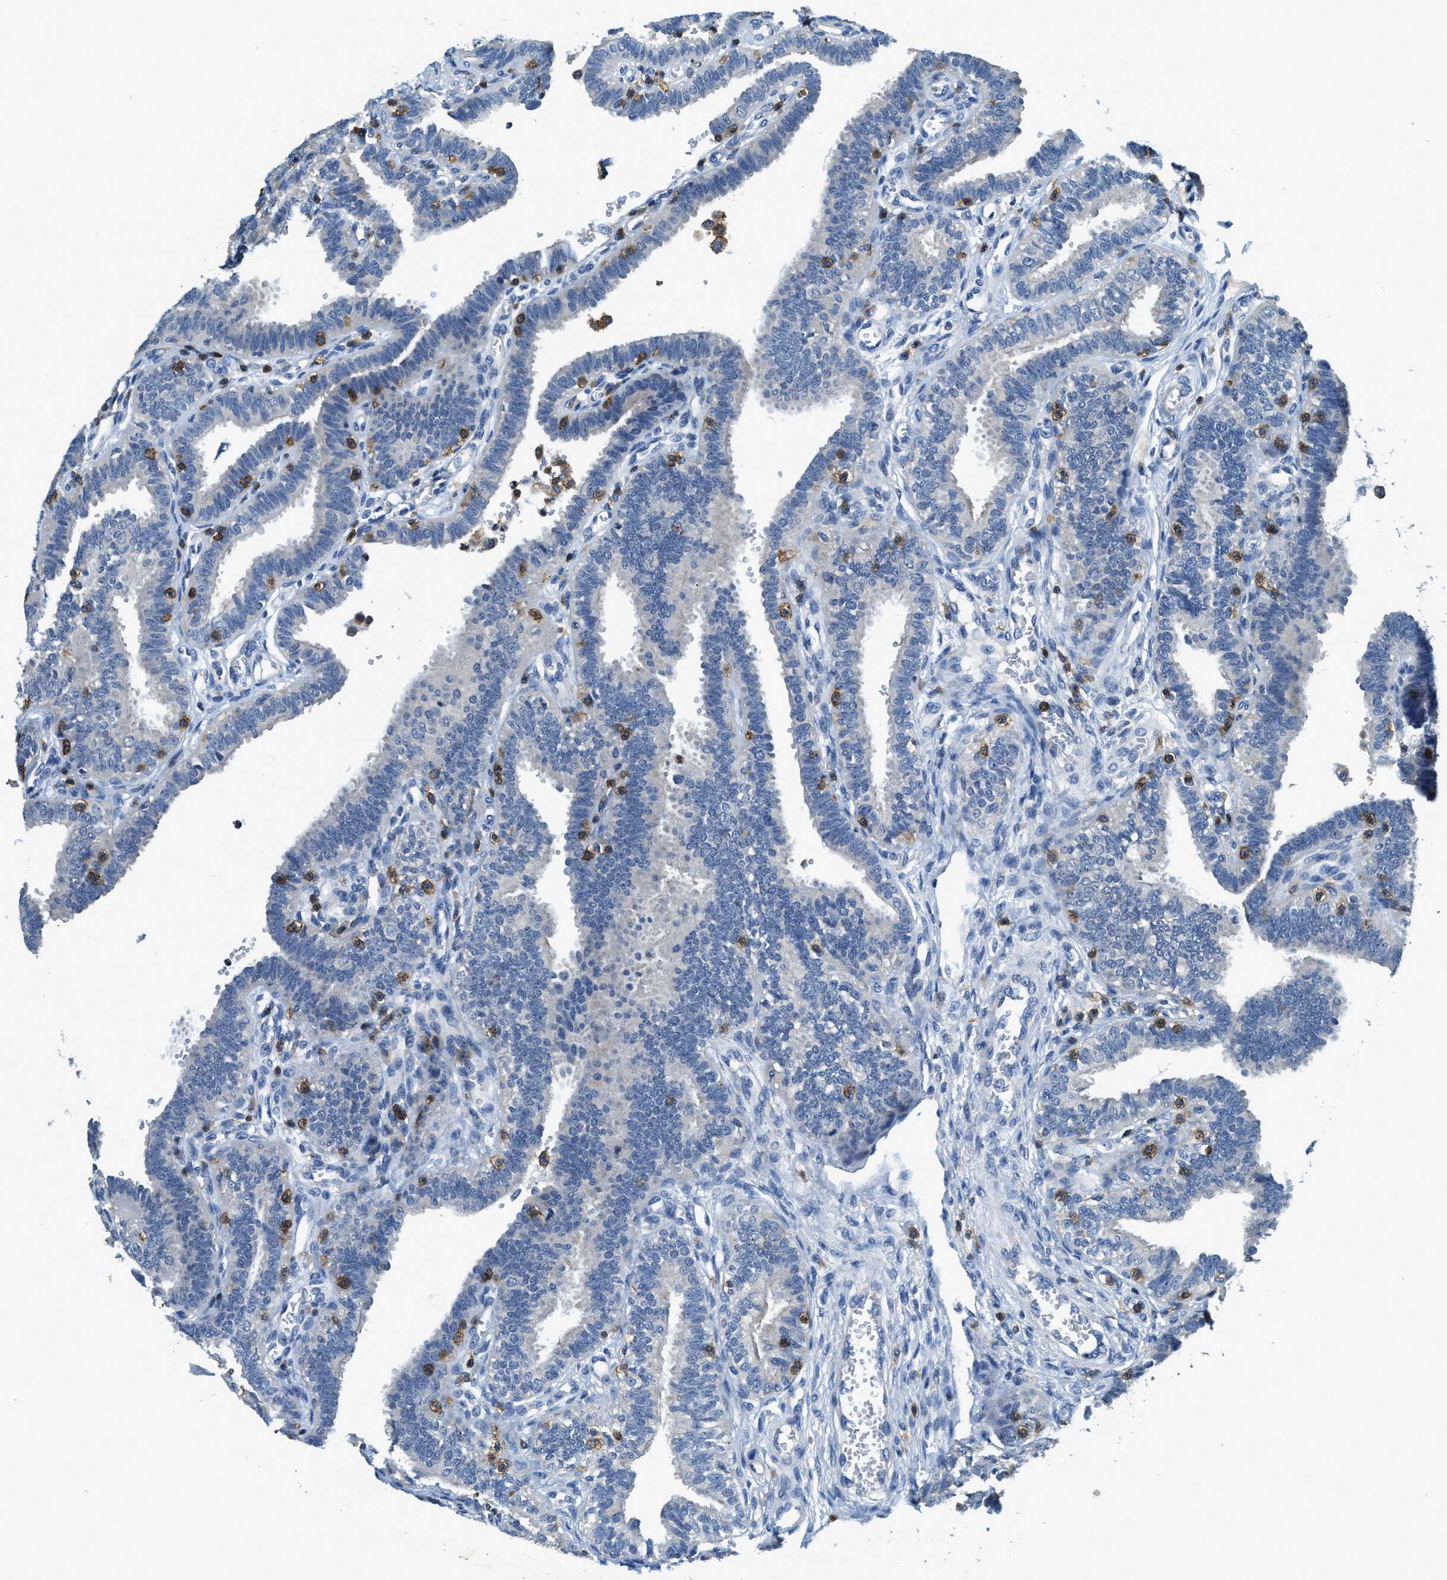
{"staining": {"intensity": "negative", "quantity": "none", "location": "none"}, "tissue": "fallopian tube", "cell_type": "Glandular cells", "image_type": "normal", "snomed": [{"axis": "morphology", "description": "Normal tissue, NOS"}, {"axis": "topography", "description": "Fallopian tube"}, {"axis": "topography", "description": "Placenta"}], "caption": "IHC of normal fallopian tube shows no expression in glandular cells.", "gene": "MYO1G", "patient": {"sex": "female", "age": 34}}